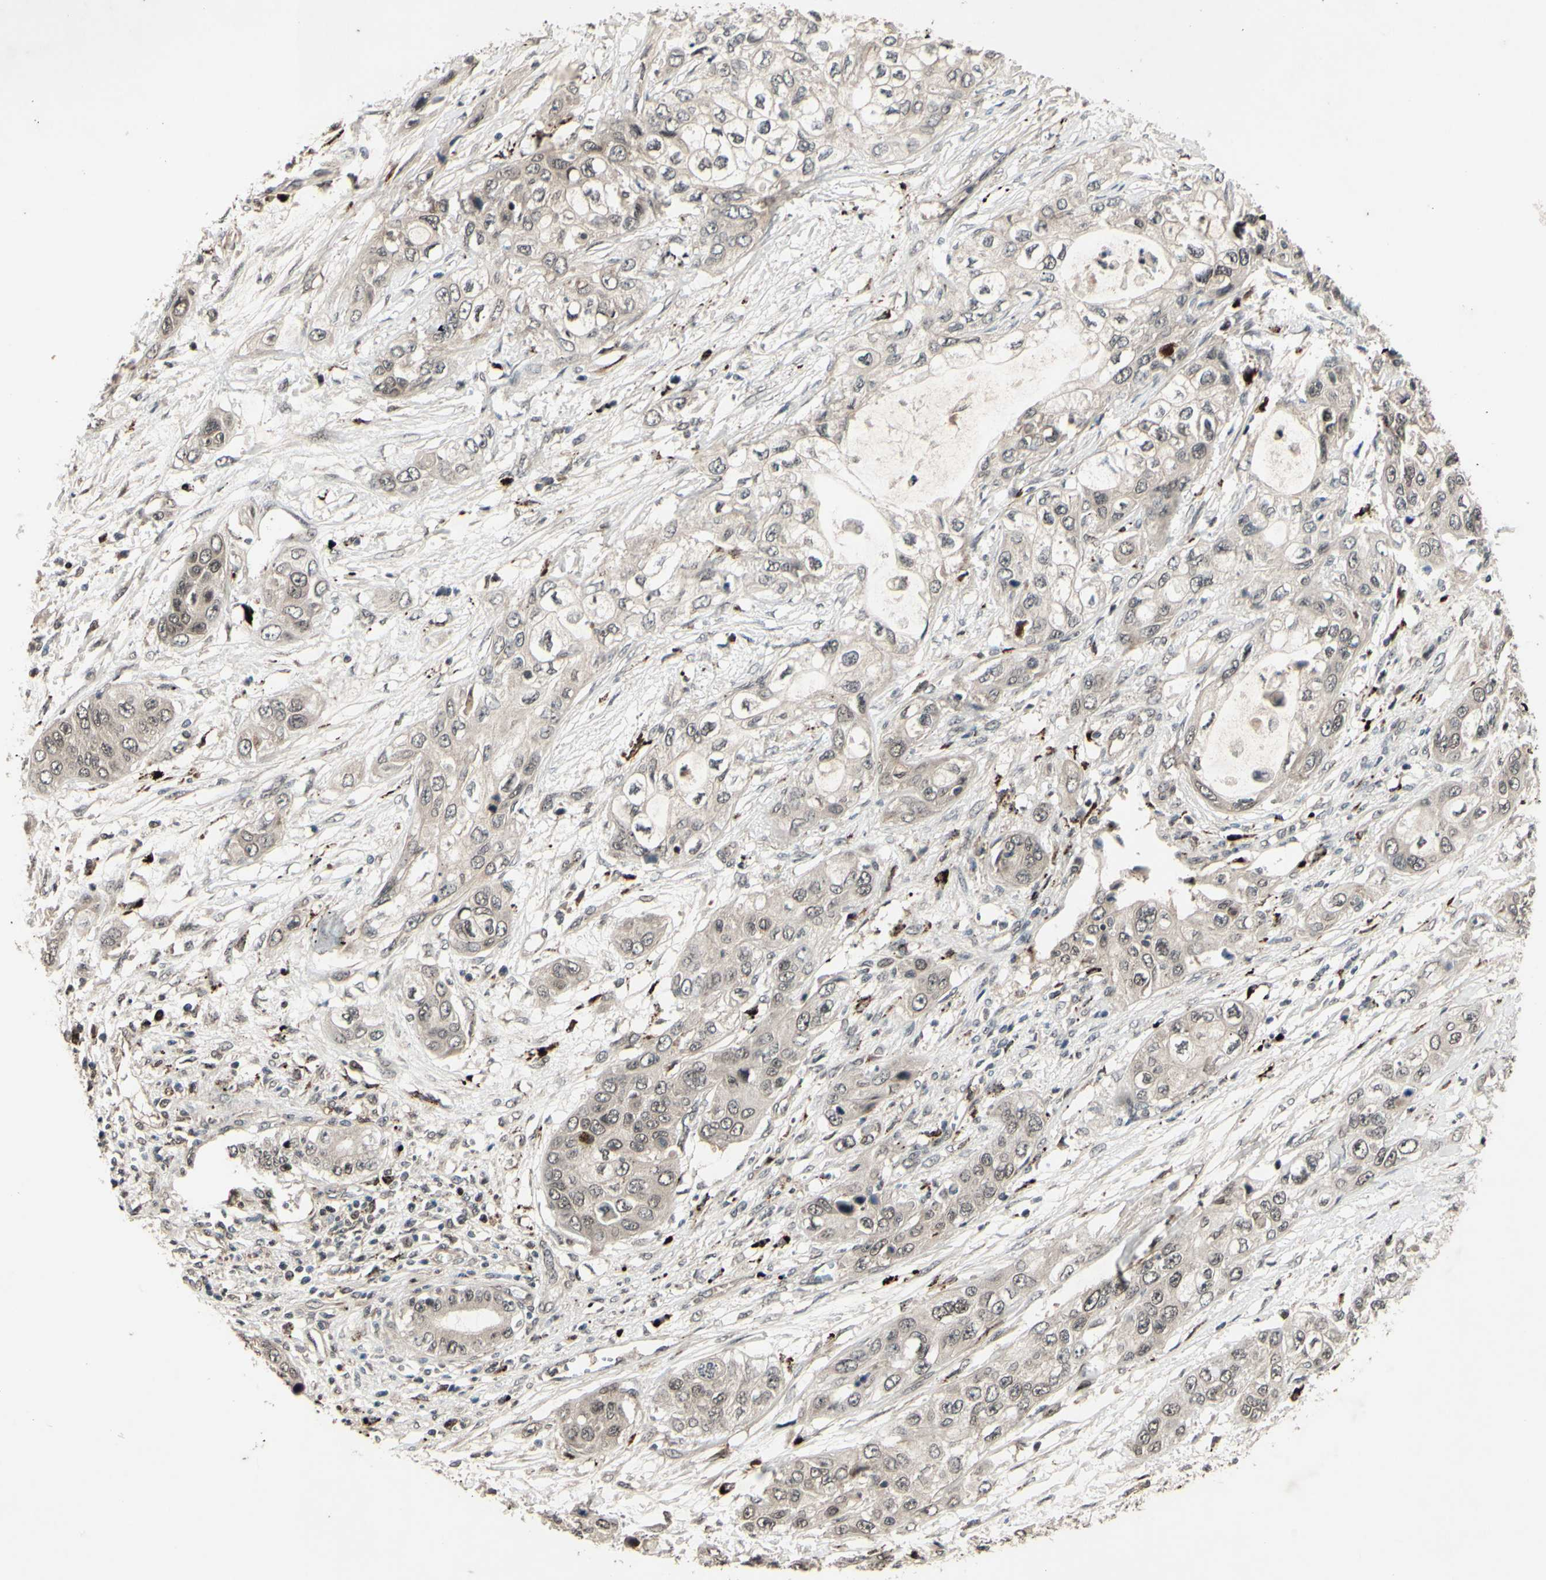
{"staining": {"intensity": "moderate", "quantity": ">75%", "location": "cytoplasmic/membranous,nuclear"}, "tissue": "pancreatic cancer", "cell_type": "Tumor cells", "image_type": "cancer", "snomed": [{"axis": "morphology", "description": "Adenocarcinoma, NOS"}, {"axis": "topography", "description": "Pancreas"}], "caption": "Protein expression analysis of adenocarcinoma (pancreatic) shows moderate cytoplasmic/membranous and nuclear positivity in about >75% of tumor cells. Ihc stains the protein in brown and the nuclei are stained blue.", "gene": "MLF2", "patient": {"sex": "female", "age": 70}}